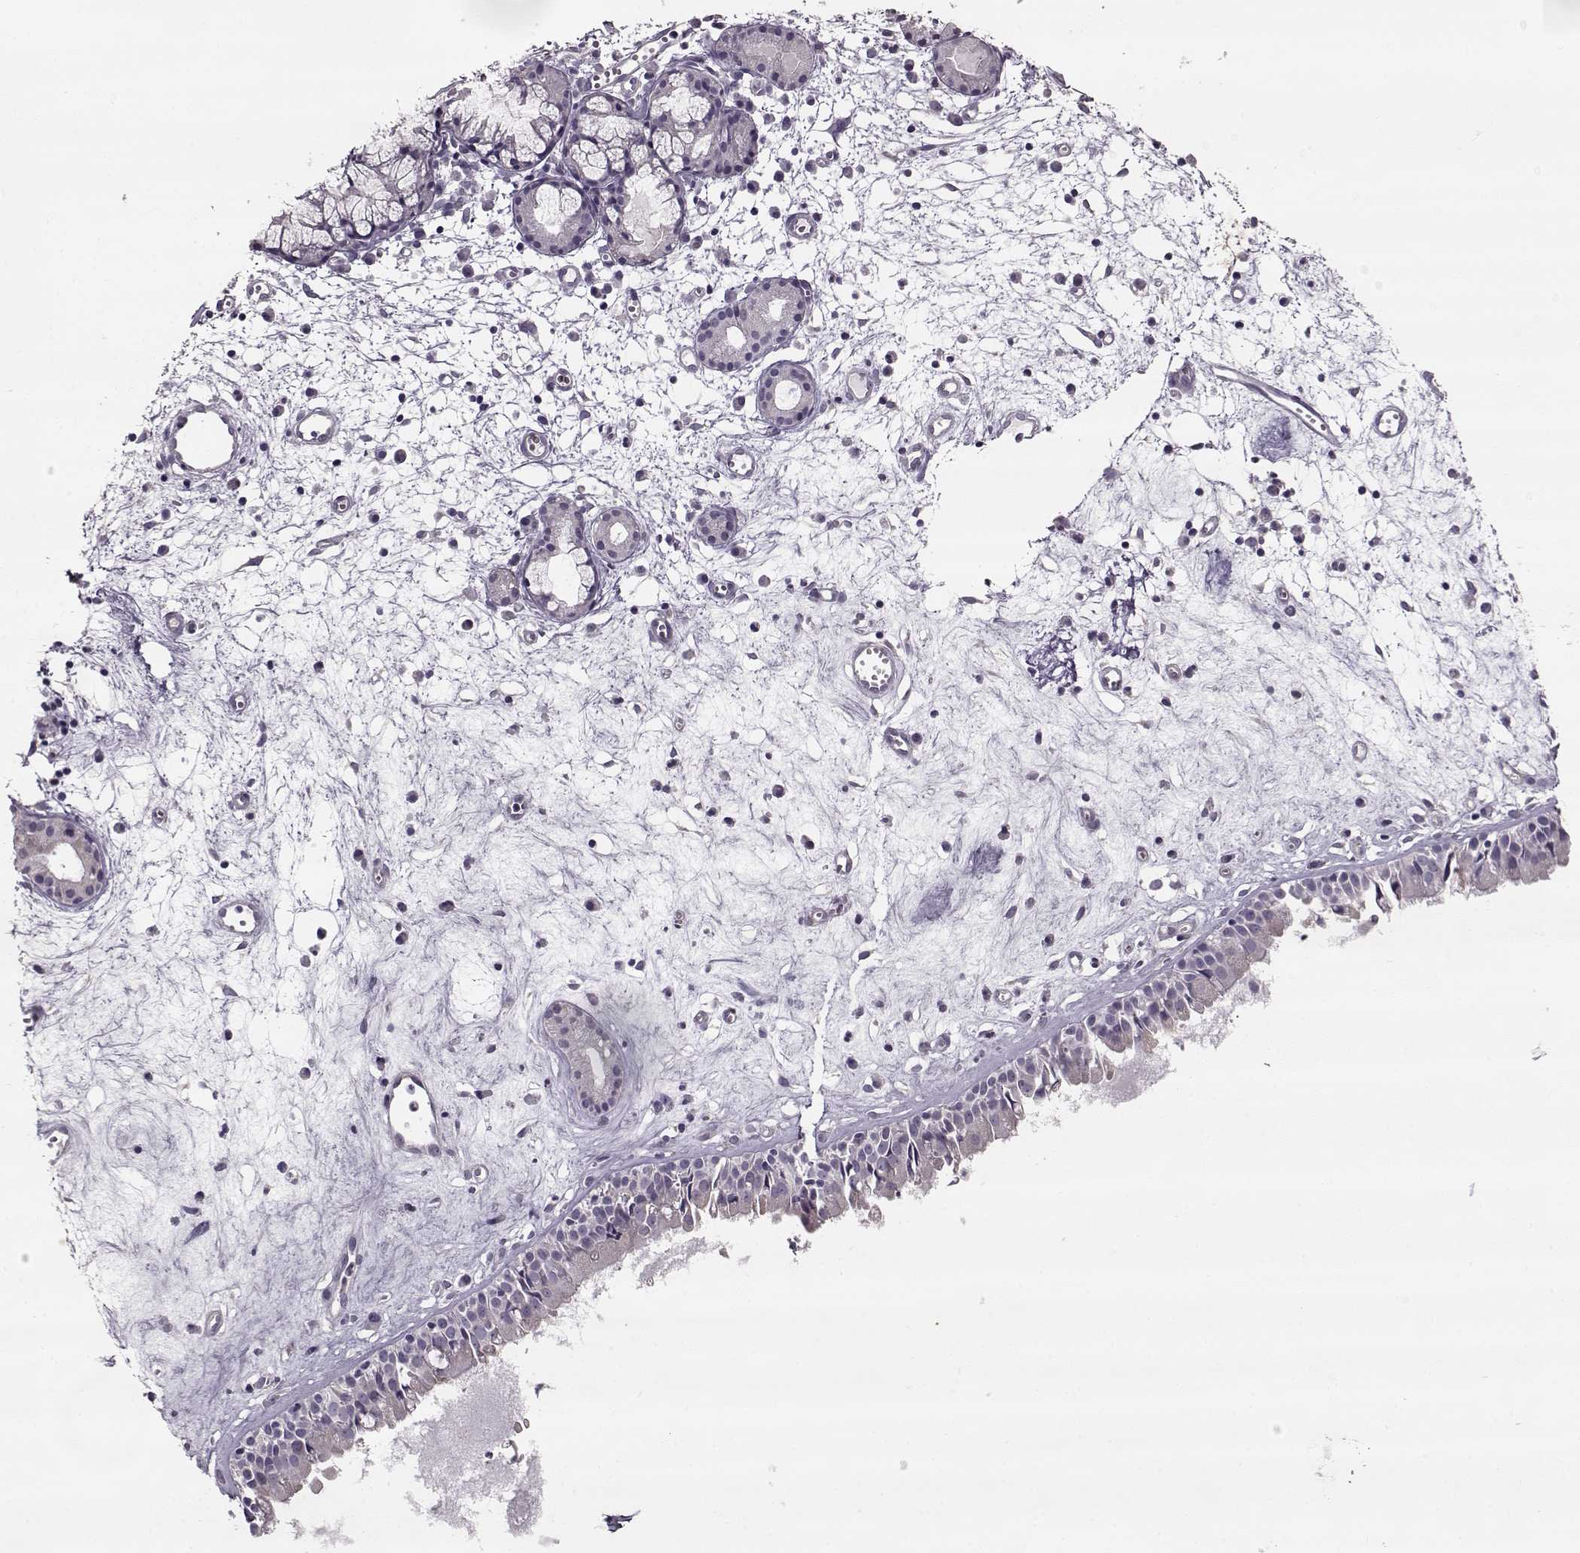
{"staining": {"intensity": "negative", "quantity": "none", "location": "none"}, "tissue": "nasopharynx", "cell_type": "Respiratory epithelial cells", "image_type": "normal", "snomed": [{"axis": "morphology", "description": "Normal tissue, NOS"}, {"axis": "topography", "description": "Nasopharynx"}], "caption": "Photomicrograph shows no significant protein staining in respiratory epithelial cells of benign nasopharynx.", "gene": "MAP6D1", "patient": {"sex": "male", "age": 61}}